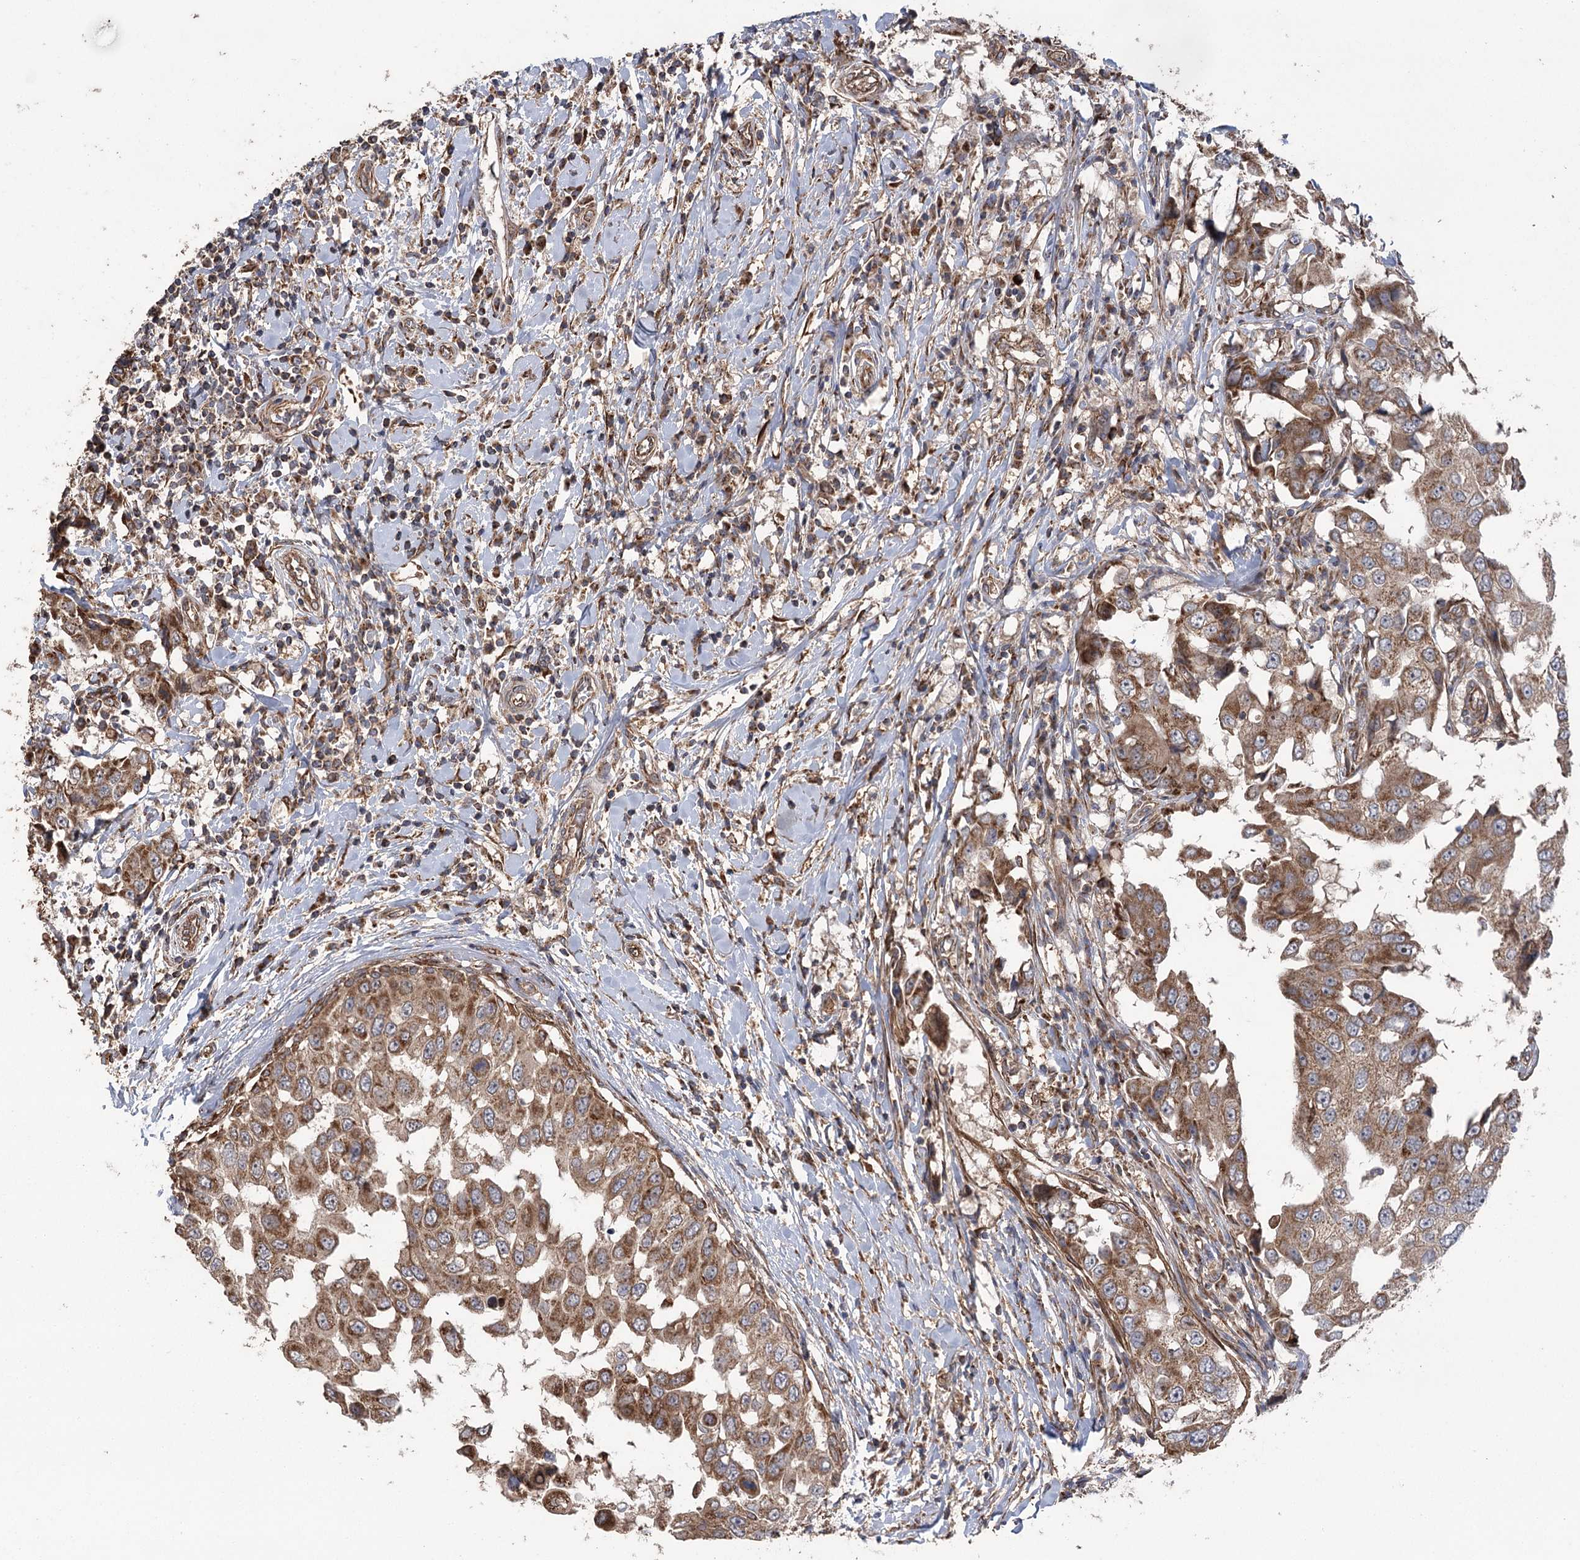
{"staining": {"intensity": "moderate", "quantity": ">75%", "location": "cytoplasmic/membranous"}, "tissue": "breast cancer", "cell_type": "Tumor cells", "image_type": "cancer", "snomed": [{"axis": "morphology", "description": "Duct carcinoma"}, {"axis": "topography", "description": "Breast"}], "caption": "Infiltrating ductal carcinoma (breast) stained with a protein marker demonstrates moderate staining in tumor cells.", "gene": "RWDD4", "patient": {"sex": "female", "age": 27}}